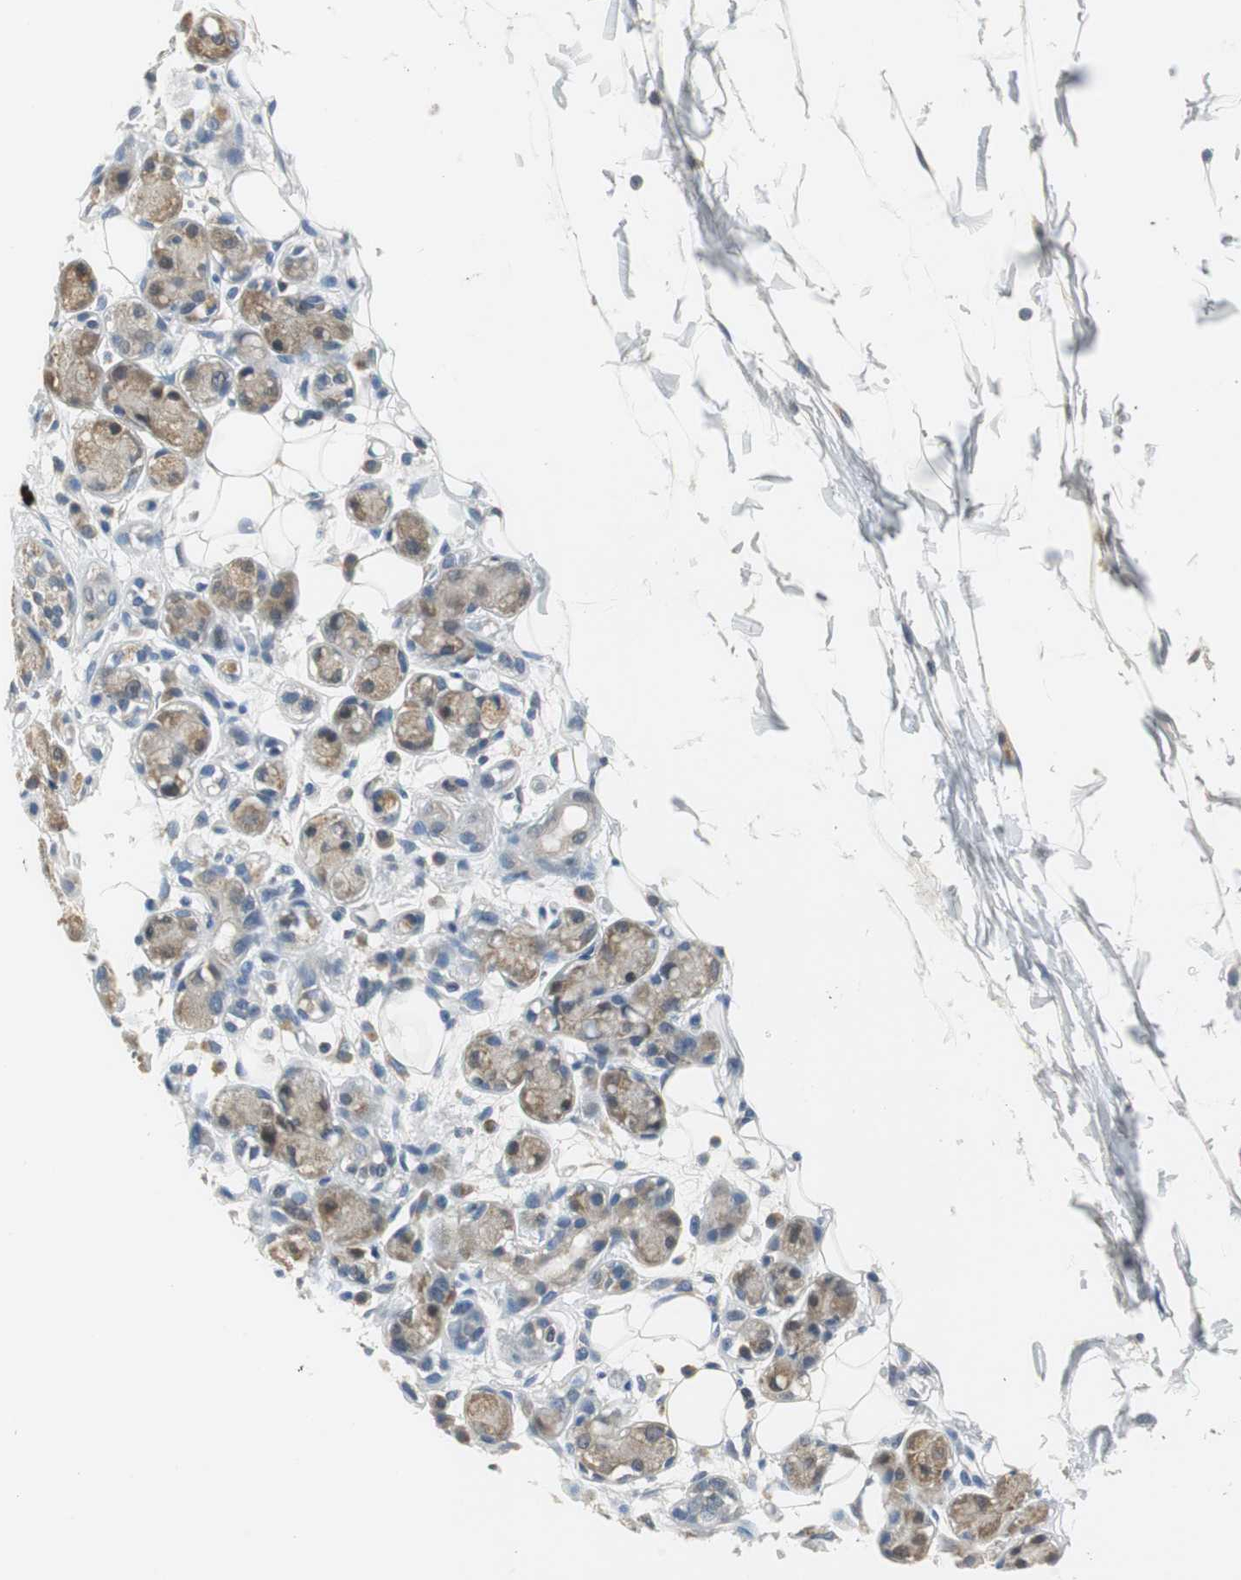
{"staining": {"intensity": "moderate", "quantity": "<25%", "location": "cytoplasmic/membranous"}, "tissue": "adipose tissue", "cell_type": "Adipocytes", "image_type": "normal", "snomed": [{"axis": "morphology", "description": "Normal tissue, NOS"}, {"axis": "morphology", "description": "Inflammation, NOS"}, {"axis": "topography", "description": "Vascular tissue"}, {"axis": "topography", "description": "Salivary gland"}], "caption": "A histopathology image showing moderate cytoplasmic/membranous expression in approximately <25% of adipocytes in normal adipose tissue, as visualized by brown immunohistochemical staining.", "gene": "CPA3", "patient": {"sex": "female", "age": 75}}